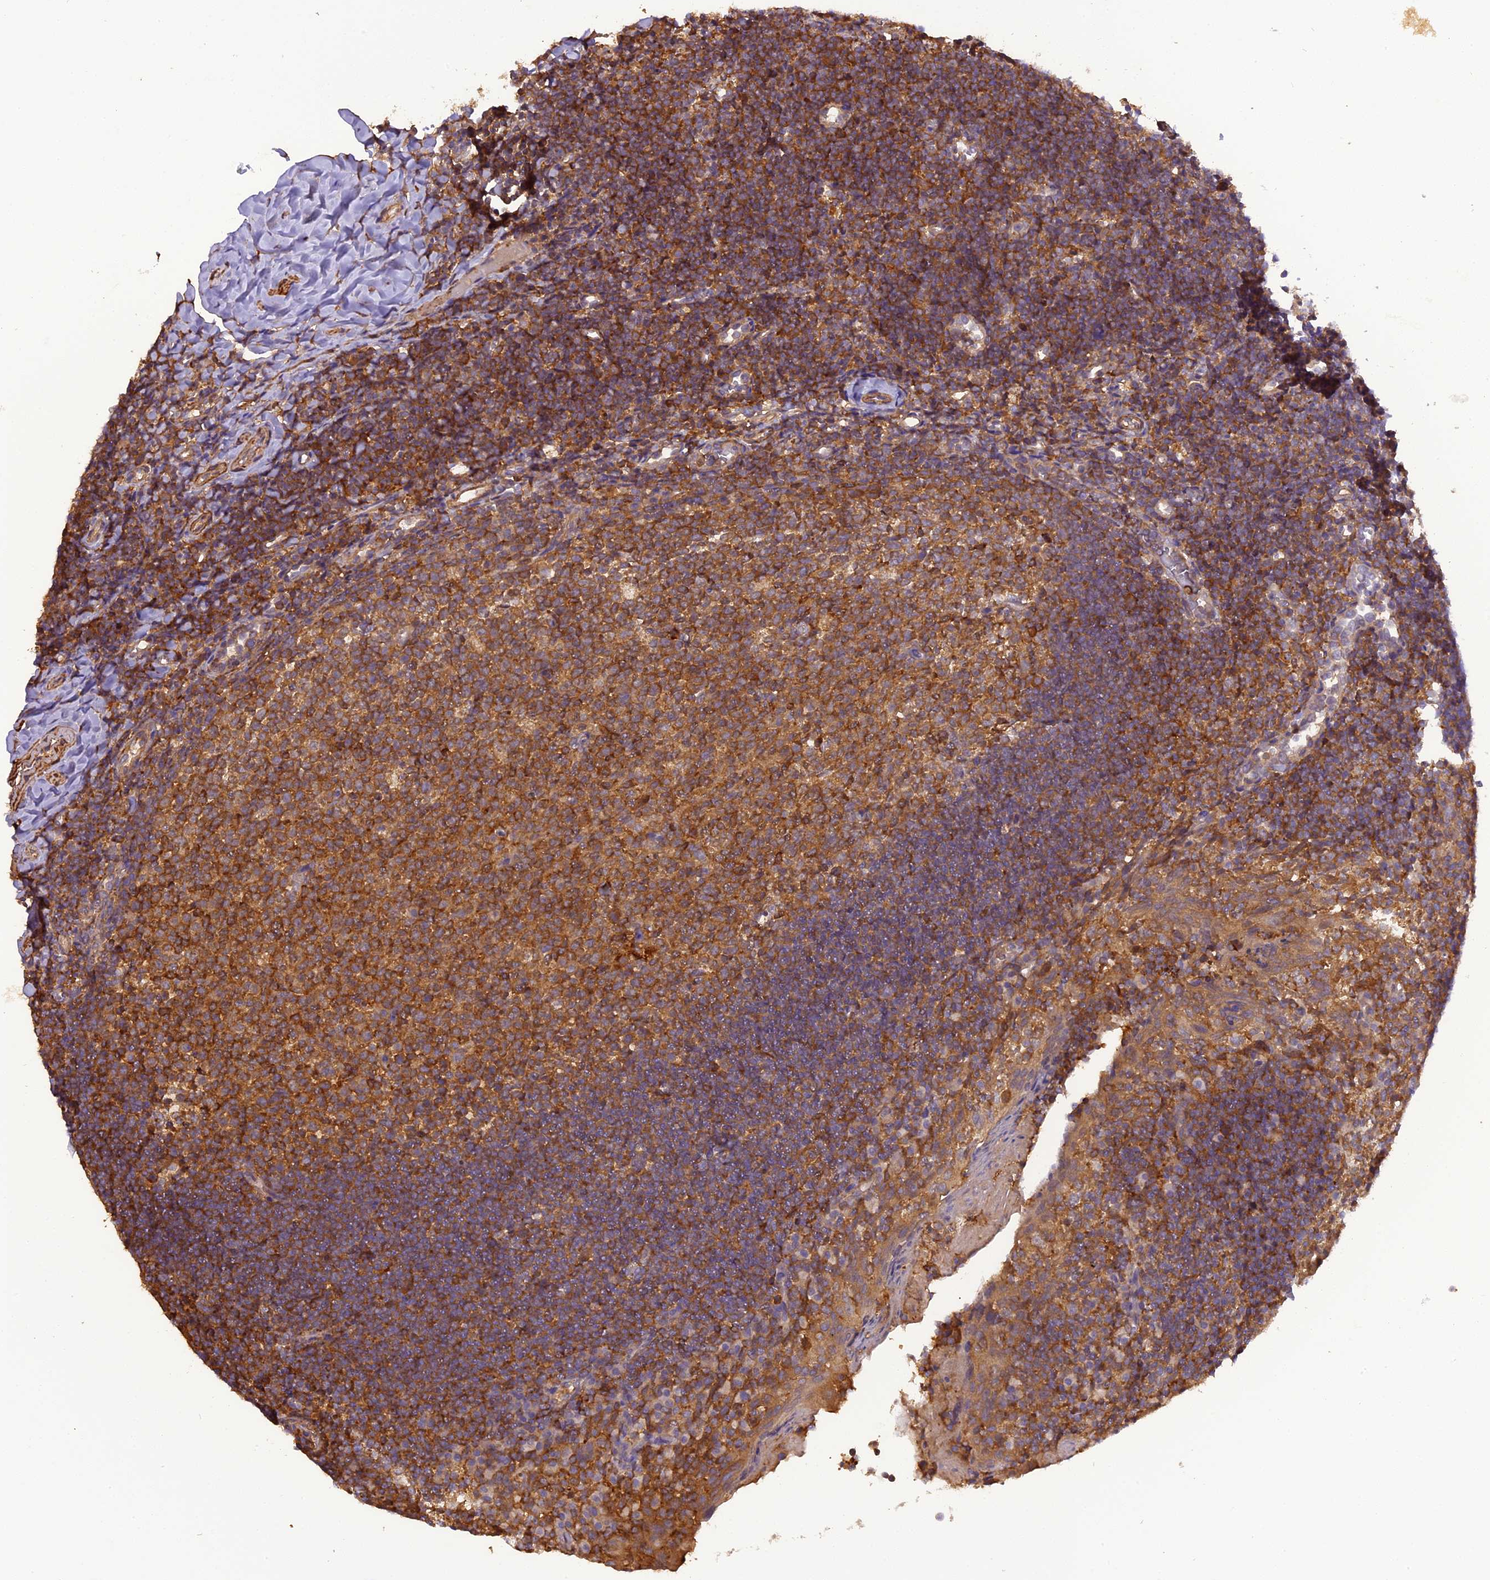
{"staining": {"intensity": "strong", "quantity": ">75%", "location": "cytoplasmic/membranous"}, "tissue": "tonsil", "cell_type": "Germinal center cells", "image_type": "normal", "snomed": [{"axis": "morphology", "description": "Normal tissue, NOS"}, {"axis": "topography", "description": "Tonsil"}], "caption": "Tonsil was stained to show a protein in brown. There is high levels of strong cytoplasmic/membranous expression in approximately >75% of germinal center cells. The protein is shown in brown color, while the nuclei are stained blue.", "gene": "STOML1", "patient": {"sex": "female", "age": 10}}